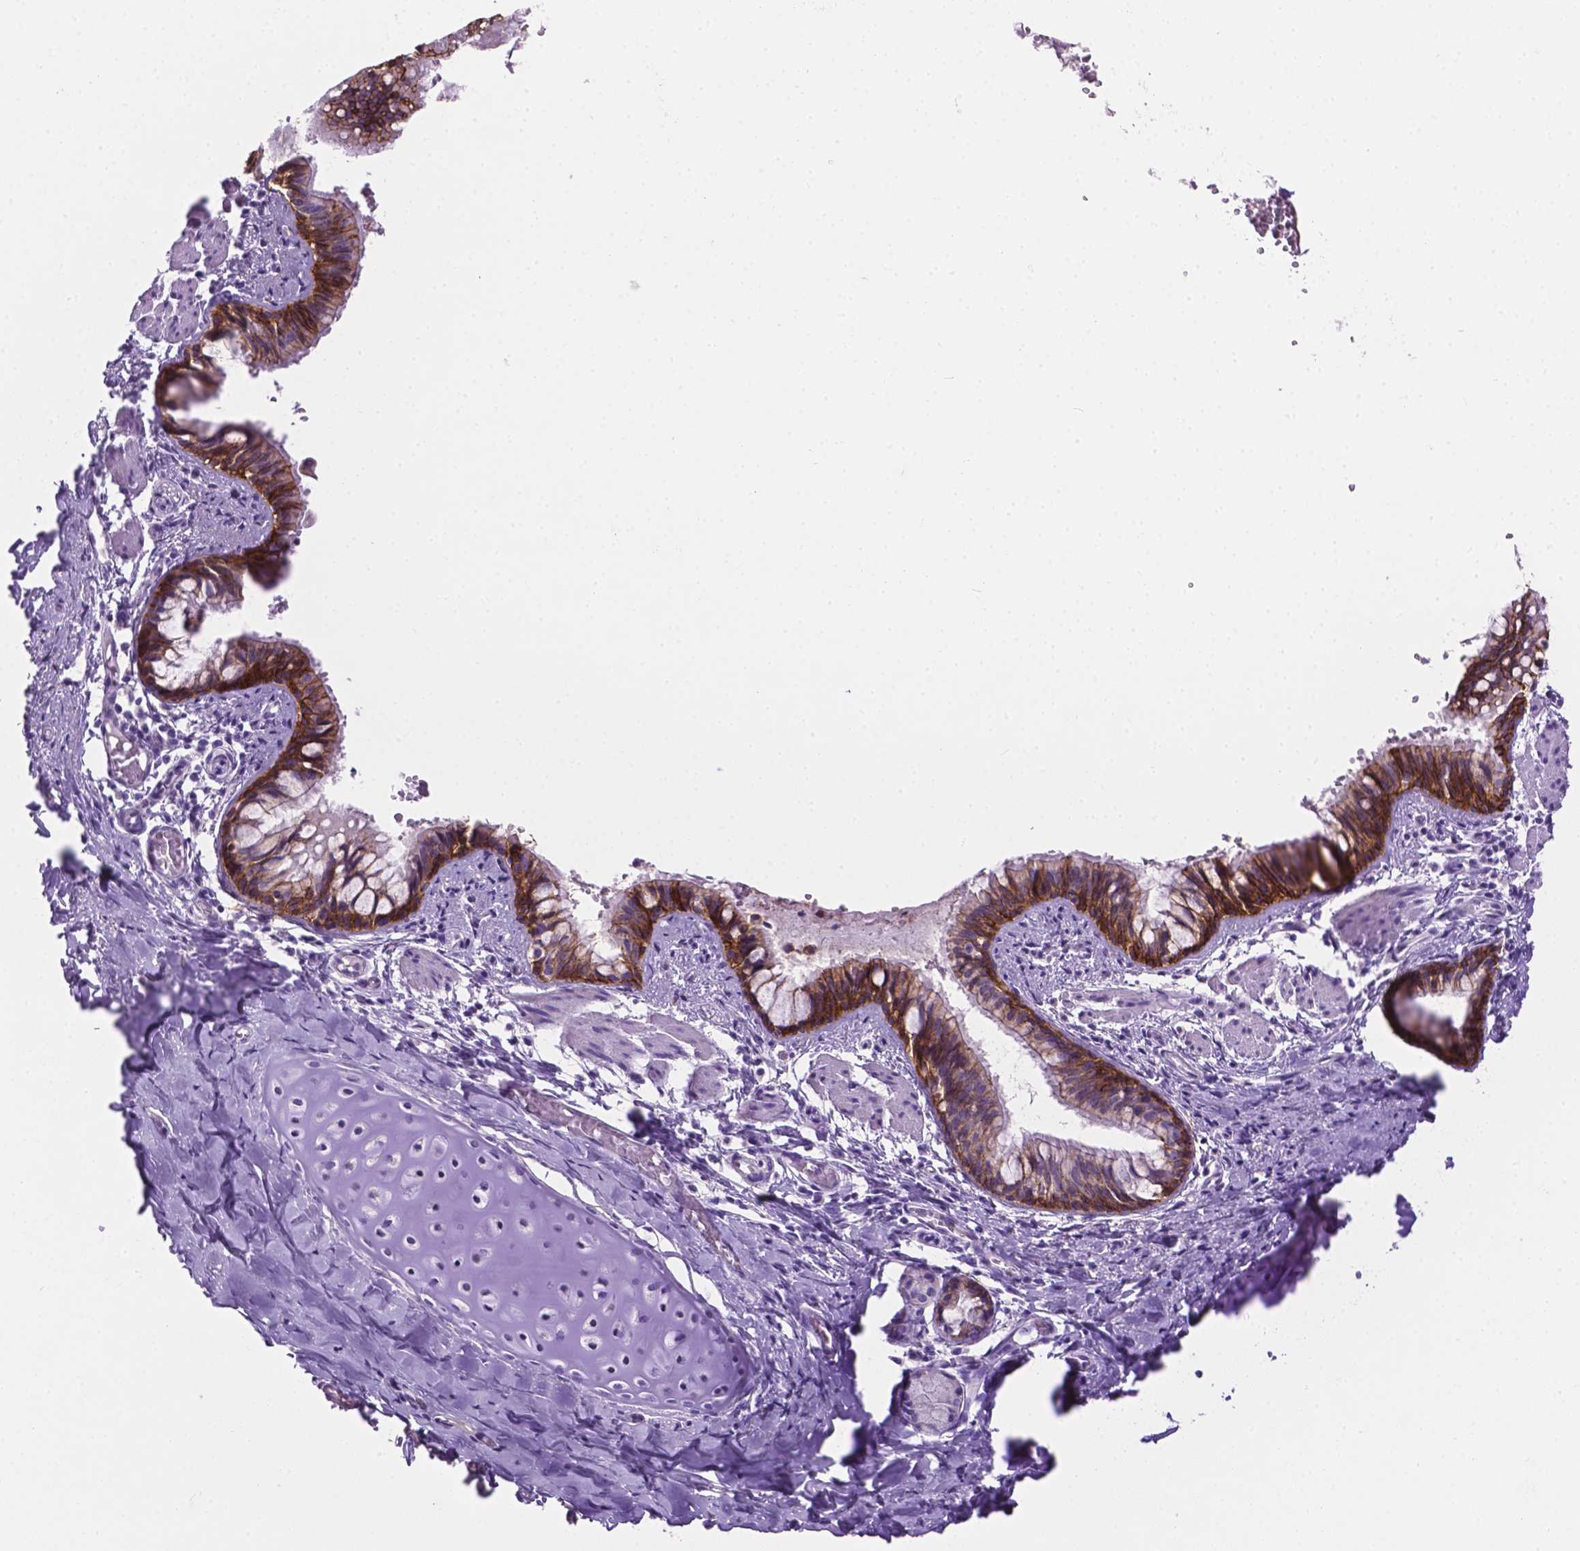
{"staining": {"intensity": "strong", "quantity": ">75%", "location": "cytoplasmic/membranous"}, "tissue": "bronchus", "cell_type": "Respiratory epithelial cells", "image_type": "normal", "snomed": [{"axis": "morphology", "description": "Normal tissue, NOS"}, {"axis": "topography", "description": "Bronchus"}], "caption": "An image of bronchus stained for a protein displays strong cytoplasmic/membranous brown staining in respiratory epithelial cells. The staining is performed using DAB brown chromogen to label protein expression. The nuclei are counter-stained blue using hematoxylin.", "gene": "TACSTD2", "patient": {"sex": "male", "age": 1}}